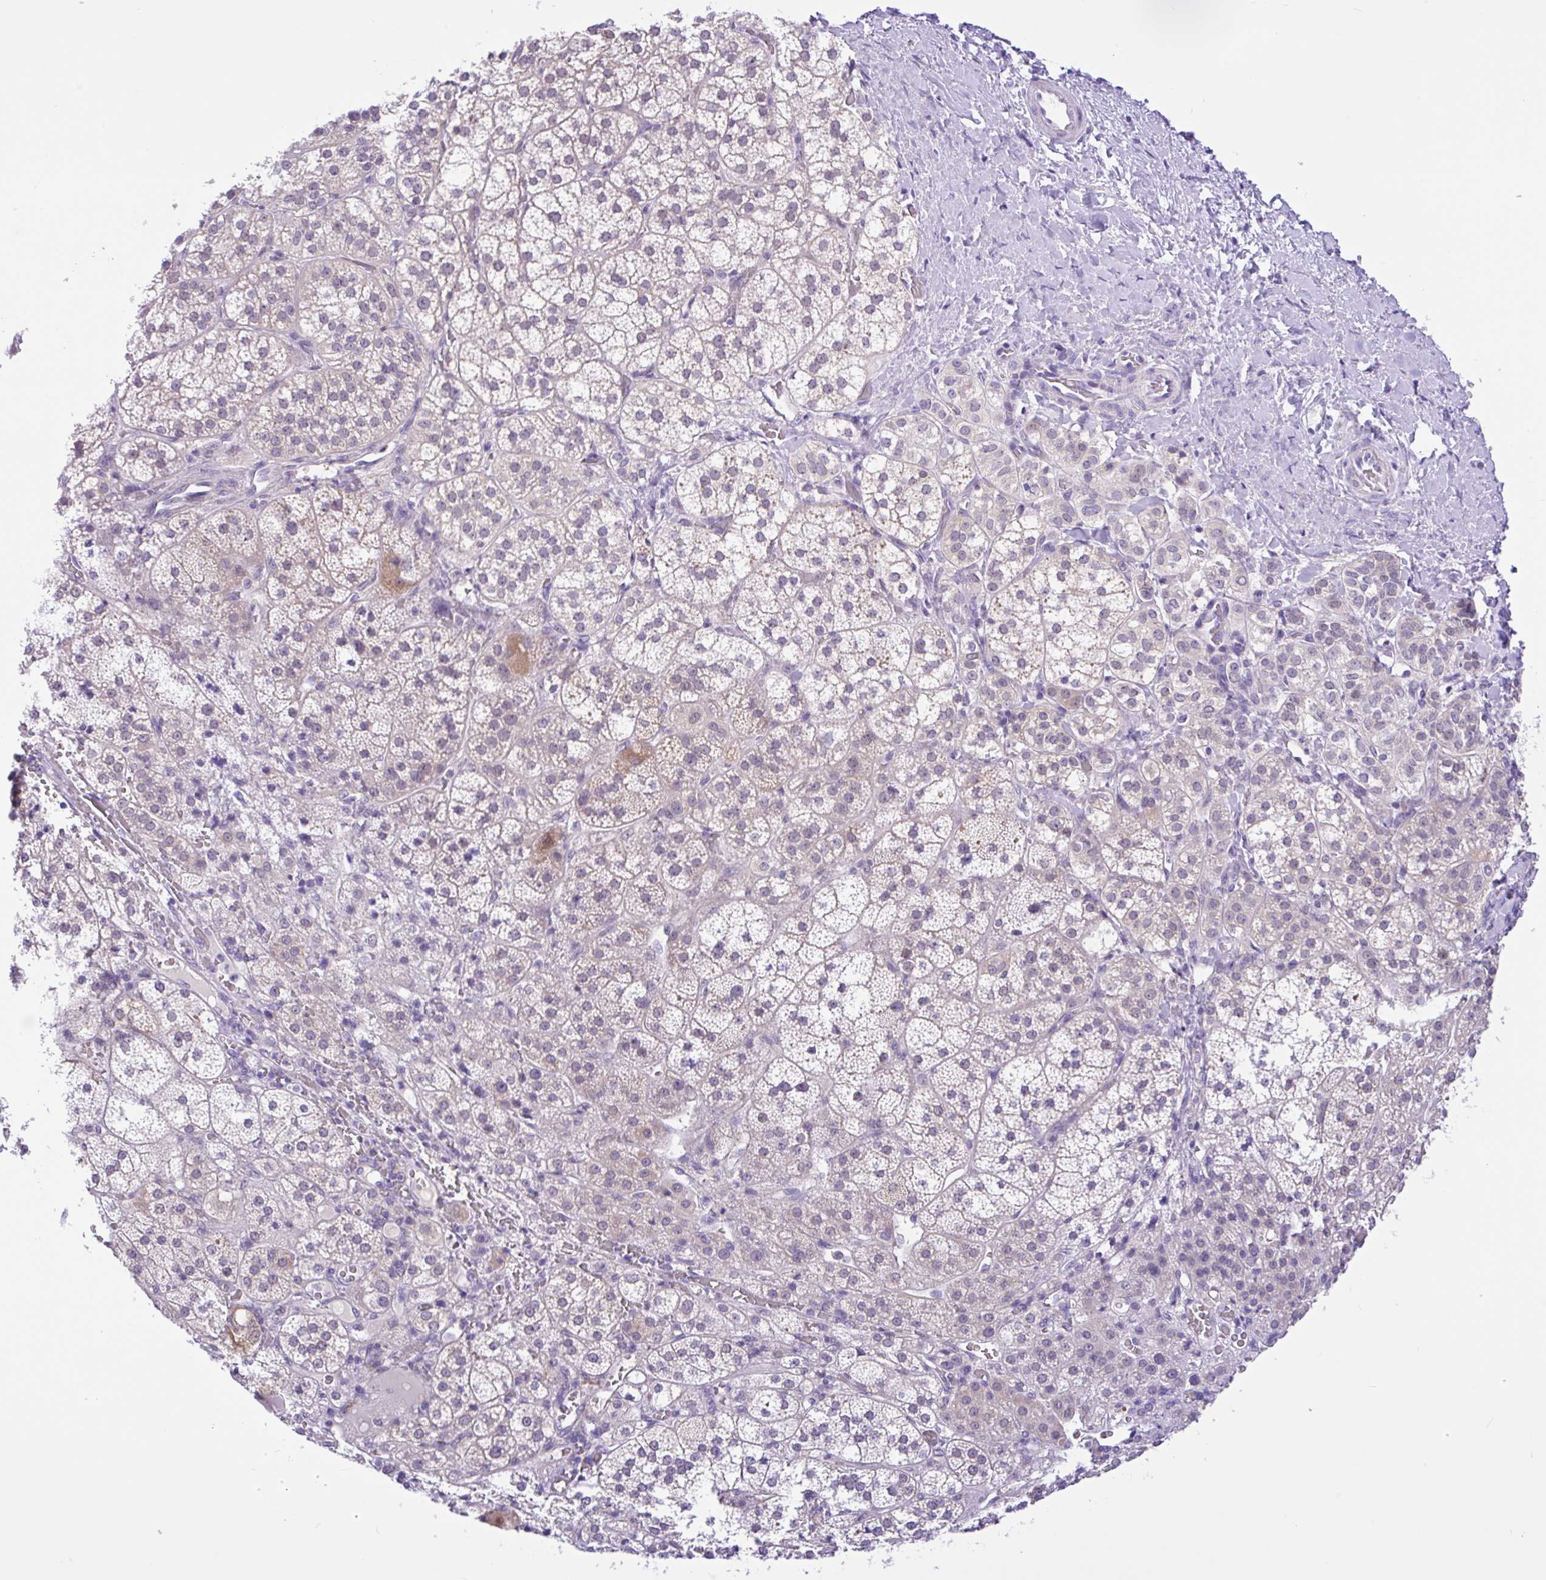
{"staining": {"intensity": "weak", "quantity": "25%-75%", "location": "cytoplasmic/membranous"}, "tissue": "adrenal gland", "cell_type": "Glandular cells", "image_type": "normal", "snomed": [{"axis": "morphology", "description": "Normal tissue, NOS"}, {"axis": "topography", "description": "Adrenal gland"}], "caption": "Brown immunohistochemical staining in unremarkable adrenal gland reveals weak cytoplasmic/membranous staining in about 25%-75% of glandular cells.", "gene": "ANO4", "patient": {"sex": "female", "age": 60}}